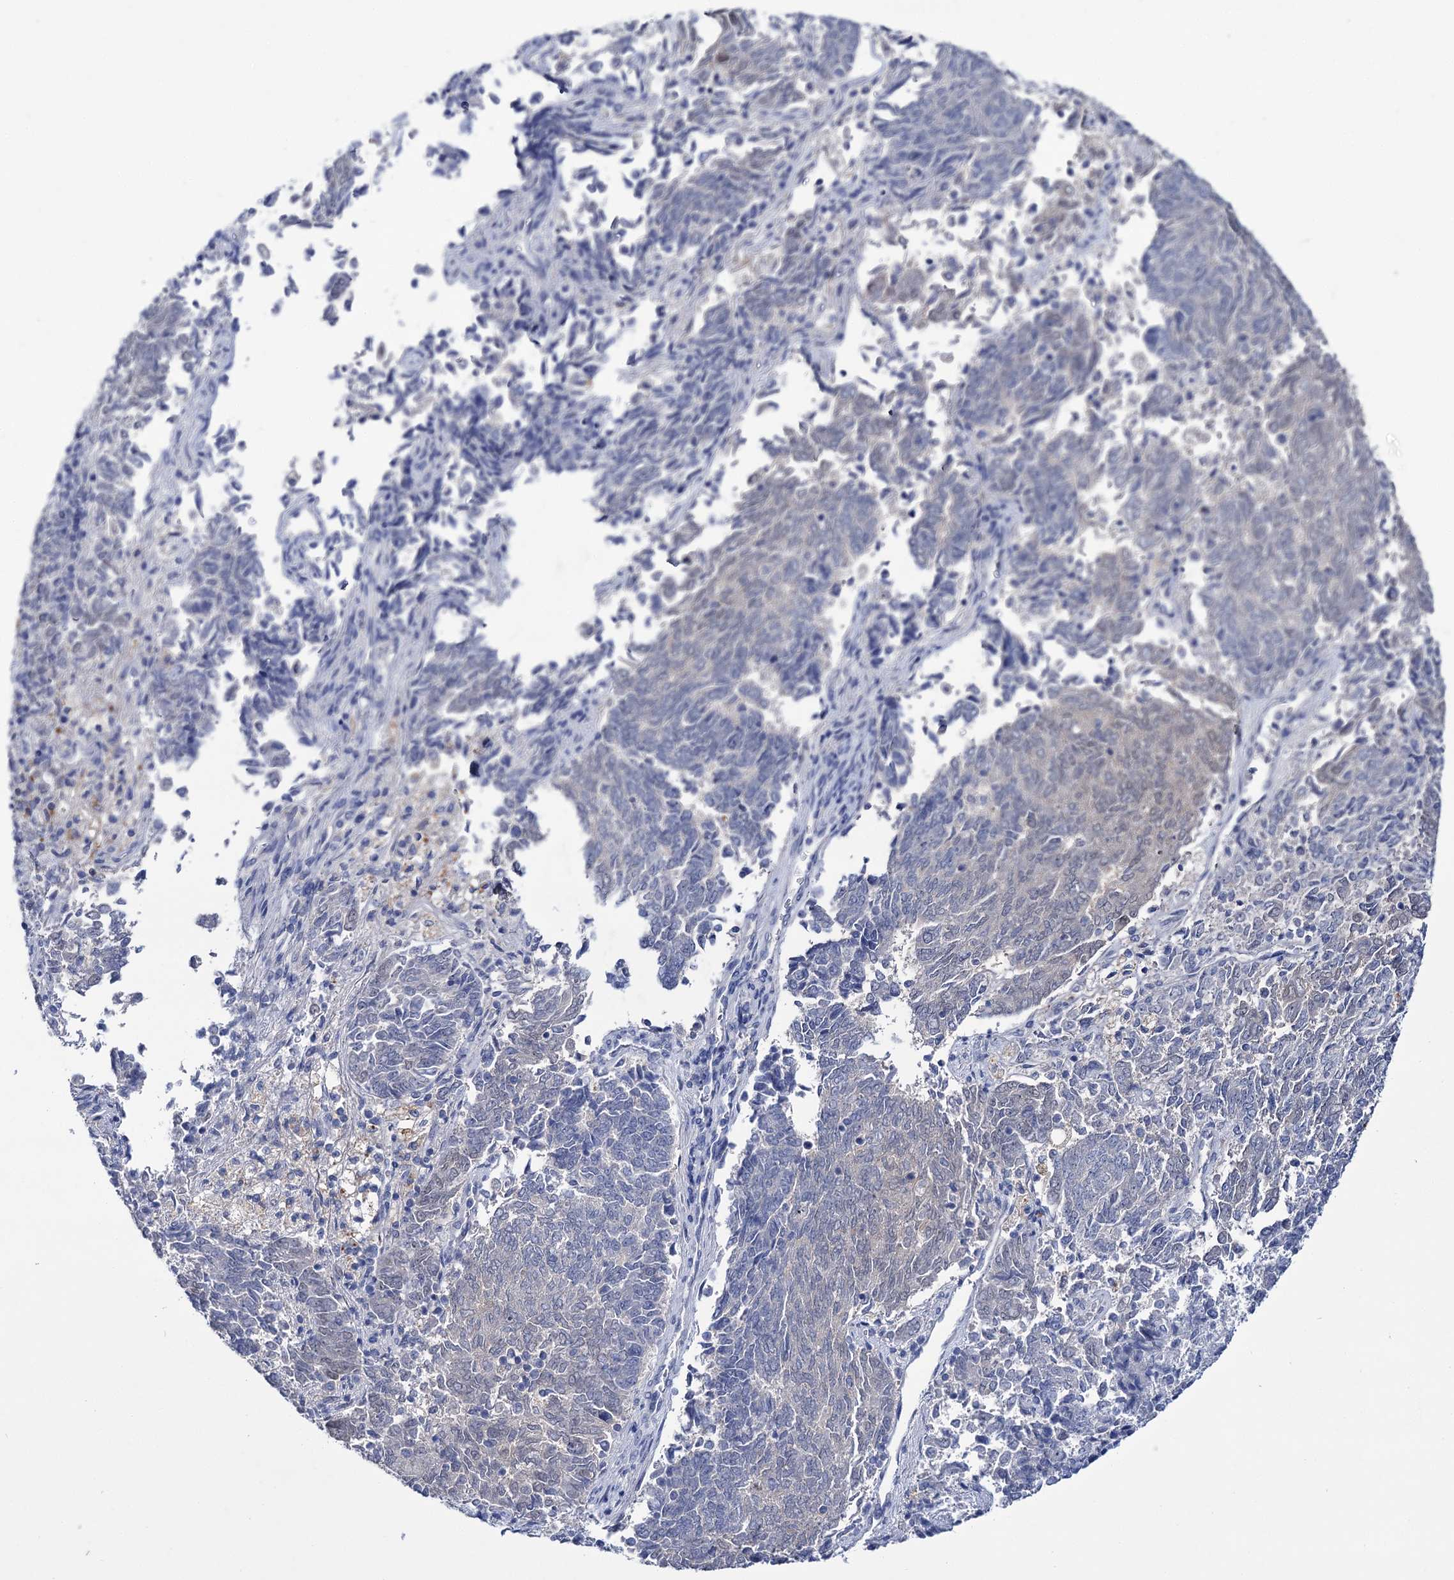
{"staining": {"intensity": "negative", "quantity": "none", "location": "none"}, "tissue": "endometrial cancer", "cell_type": "Tumor cells", "image_type": "cancer", "snomed": [{"axis": "morphology", "description": "Adenocarcinoma, NOS"}, {"axis": "topography", "description": "Endometrium"}], "caption": "High power microscopy micrograph of an immunohistochemistry (IHC) photomicrograph of adenocarcinoma (endometrial), revealing no significant positivity in tumor cells. The staining was performed using DAB (3,3'-diaminobenzidine) to visualize the protein expression in brown, while the nuclei were stained in blue with hematoxylin (Magnification: 20x).", "gene": "LYZL4", "patient": {"sex": "female", "age": 80}}